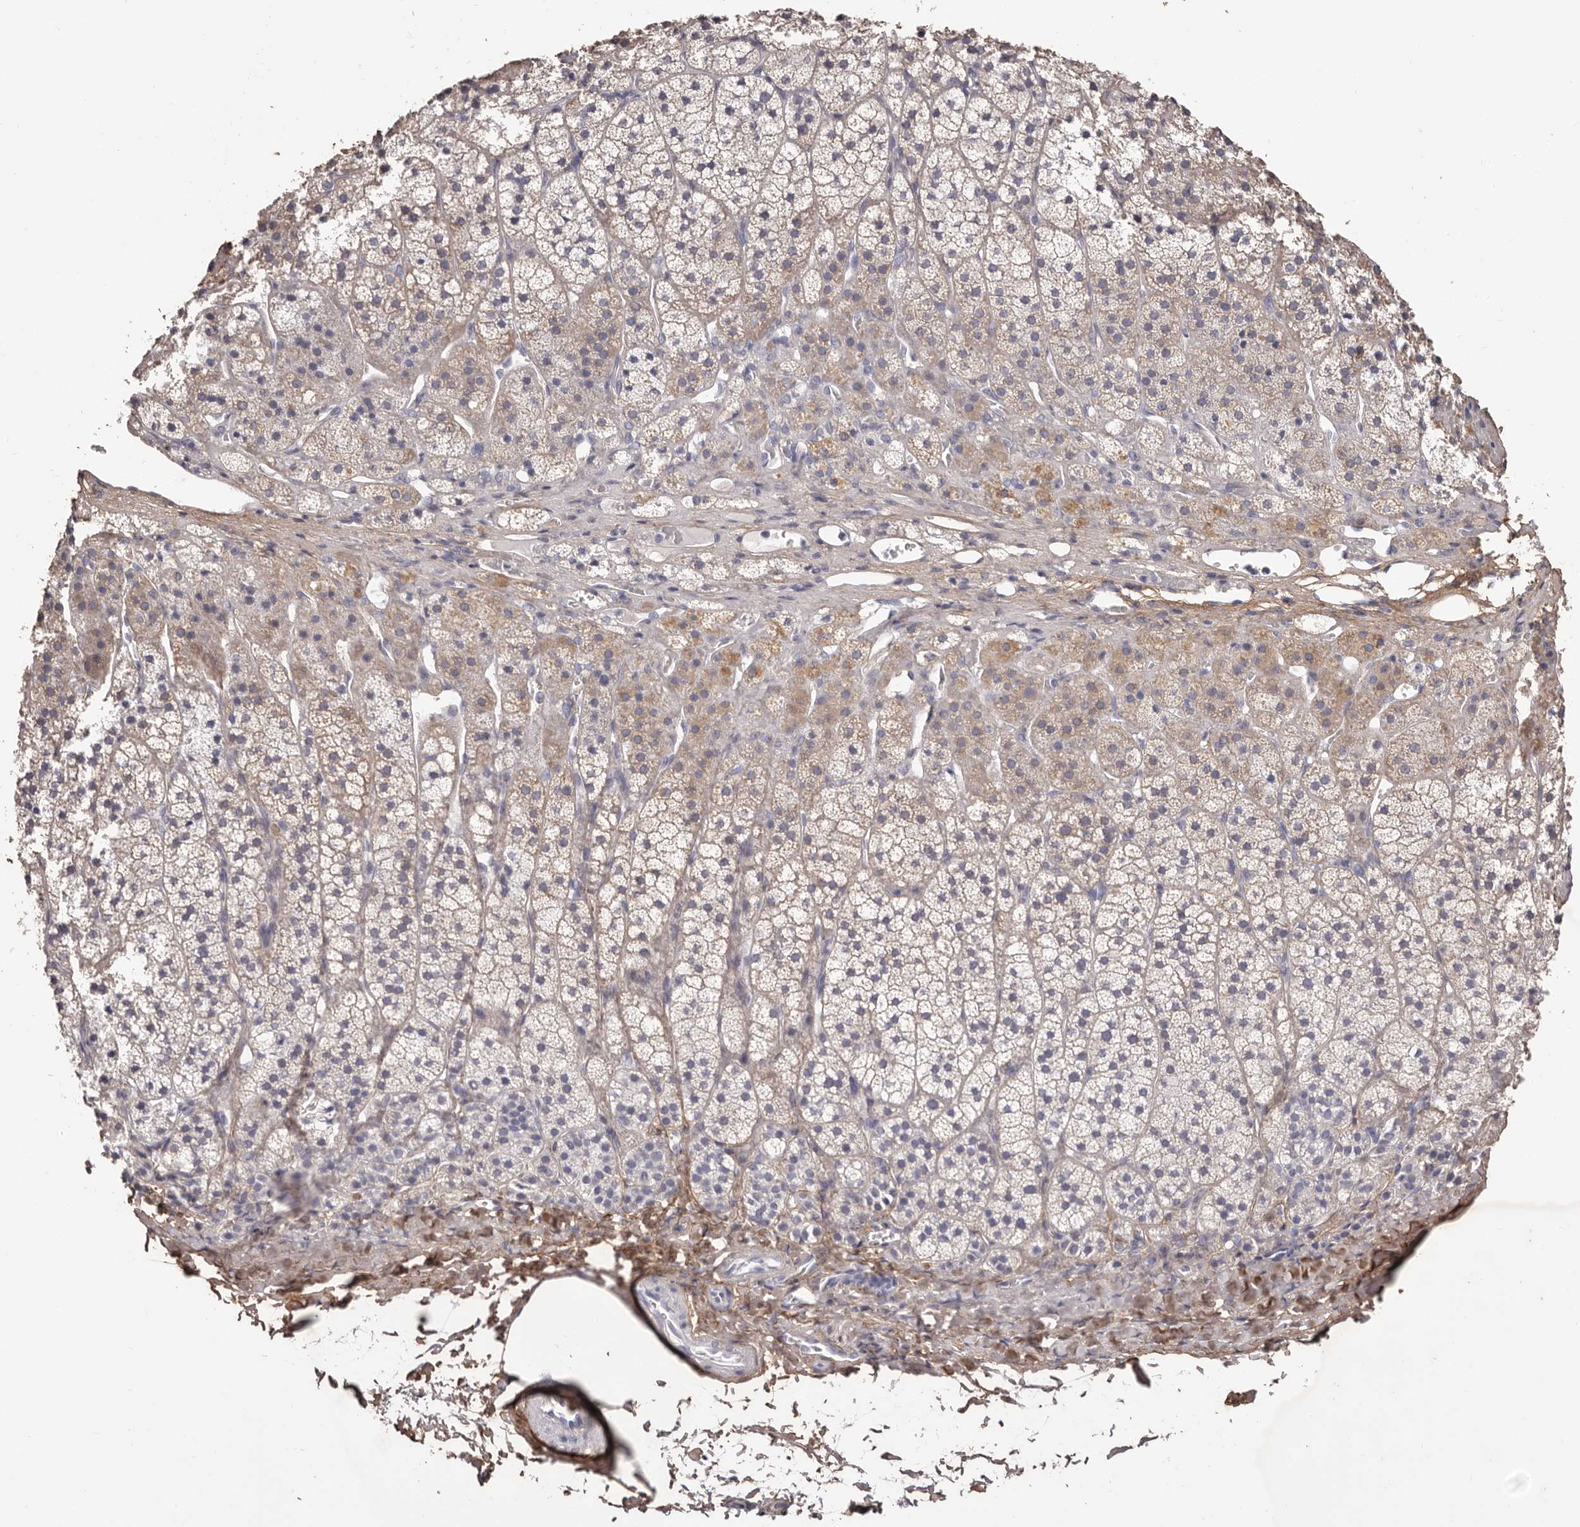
{"staining": {"intensity": "weak", "quantity": "<25%", "location": "cytoplasmic/membranous"}, "tissue": "adrenal gland", "cell_type": "Glandular cells", "image_type": "normal", "snomed": [{"axis": "morphology", "description": "Normal tissue, NOS"}, {"axis": "topography", "description": "Adrenal gland"}], "caption": "IHC histopathology image of unremarkable adrenal gland: adrenal gland stained with DAB exhibits no significant protein staining in glandular cells. (DAB (3,3'-diaminobenzidine) IHC visualized using brightfield microscopy, high magnification).", "gene": "COL6A1", "patient": {"sex": "female", "age": 44}}